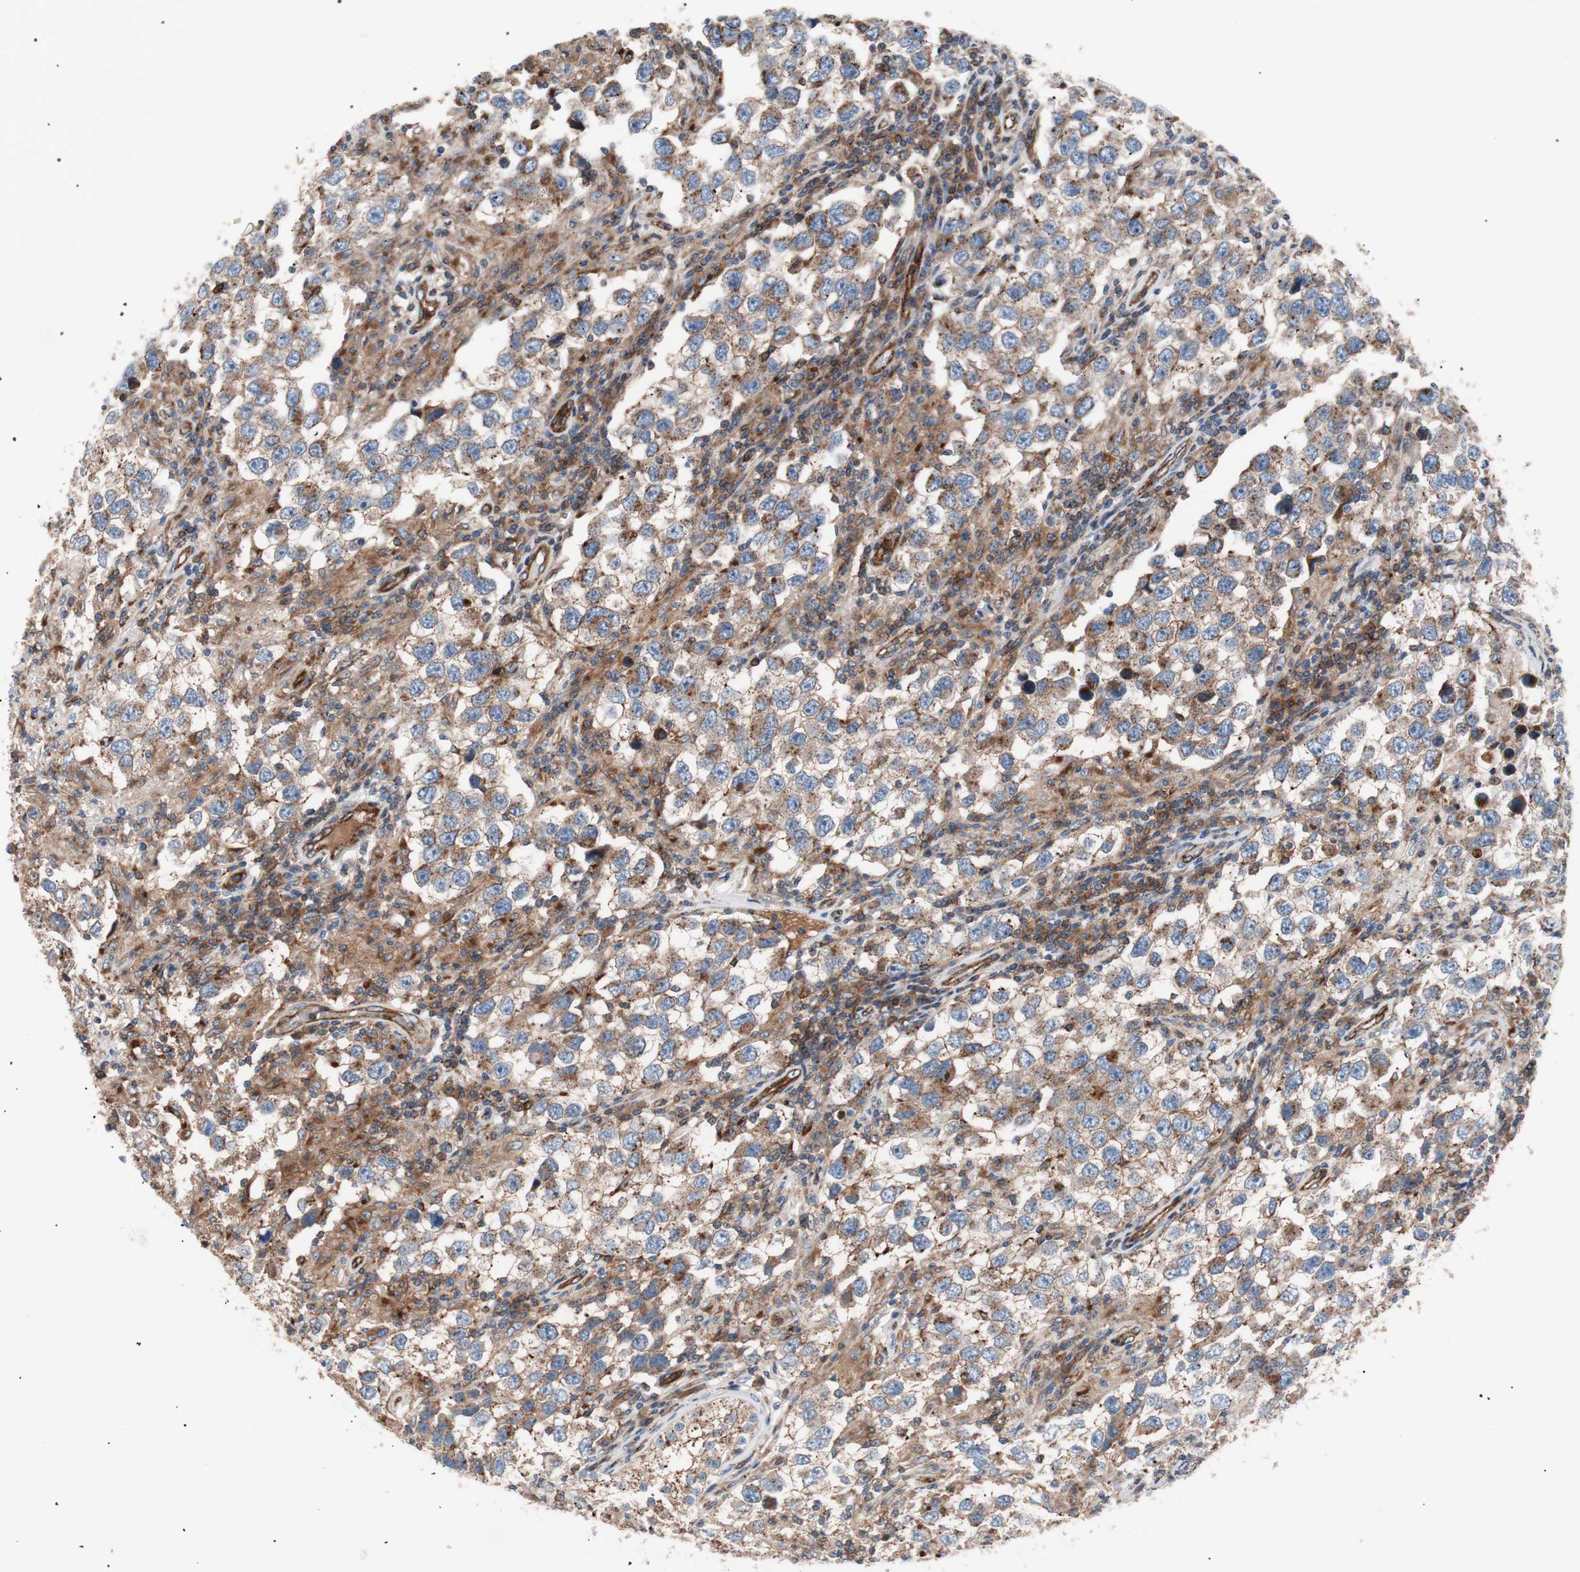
{"staining": {"intensity": "moderate", "quantity": ">75%", "location": "cytoplasmic/membranous"}, "tissue": "testis cancer", "cell_type": "Tumor cells", "image_type": "cancer", "snomed": [{"axis": "morphology", "description": "Carcinoma, Embryonal, NOS"}, {"axis": "topography", "description": "Testis"}], "caption": "IHC photomicrograph of human testis cancer stained for a protein (brown), which shows medium levels of moderate cytoplasmic/membranous staining in about >75% of tumor cells.", "gene": "FLOT2", "patient": {"sex": "male", "age": 21}}